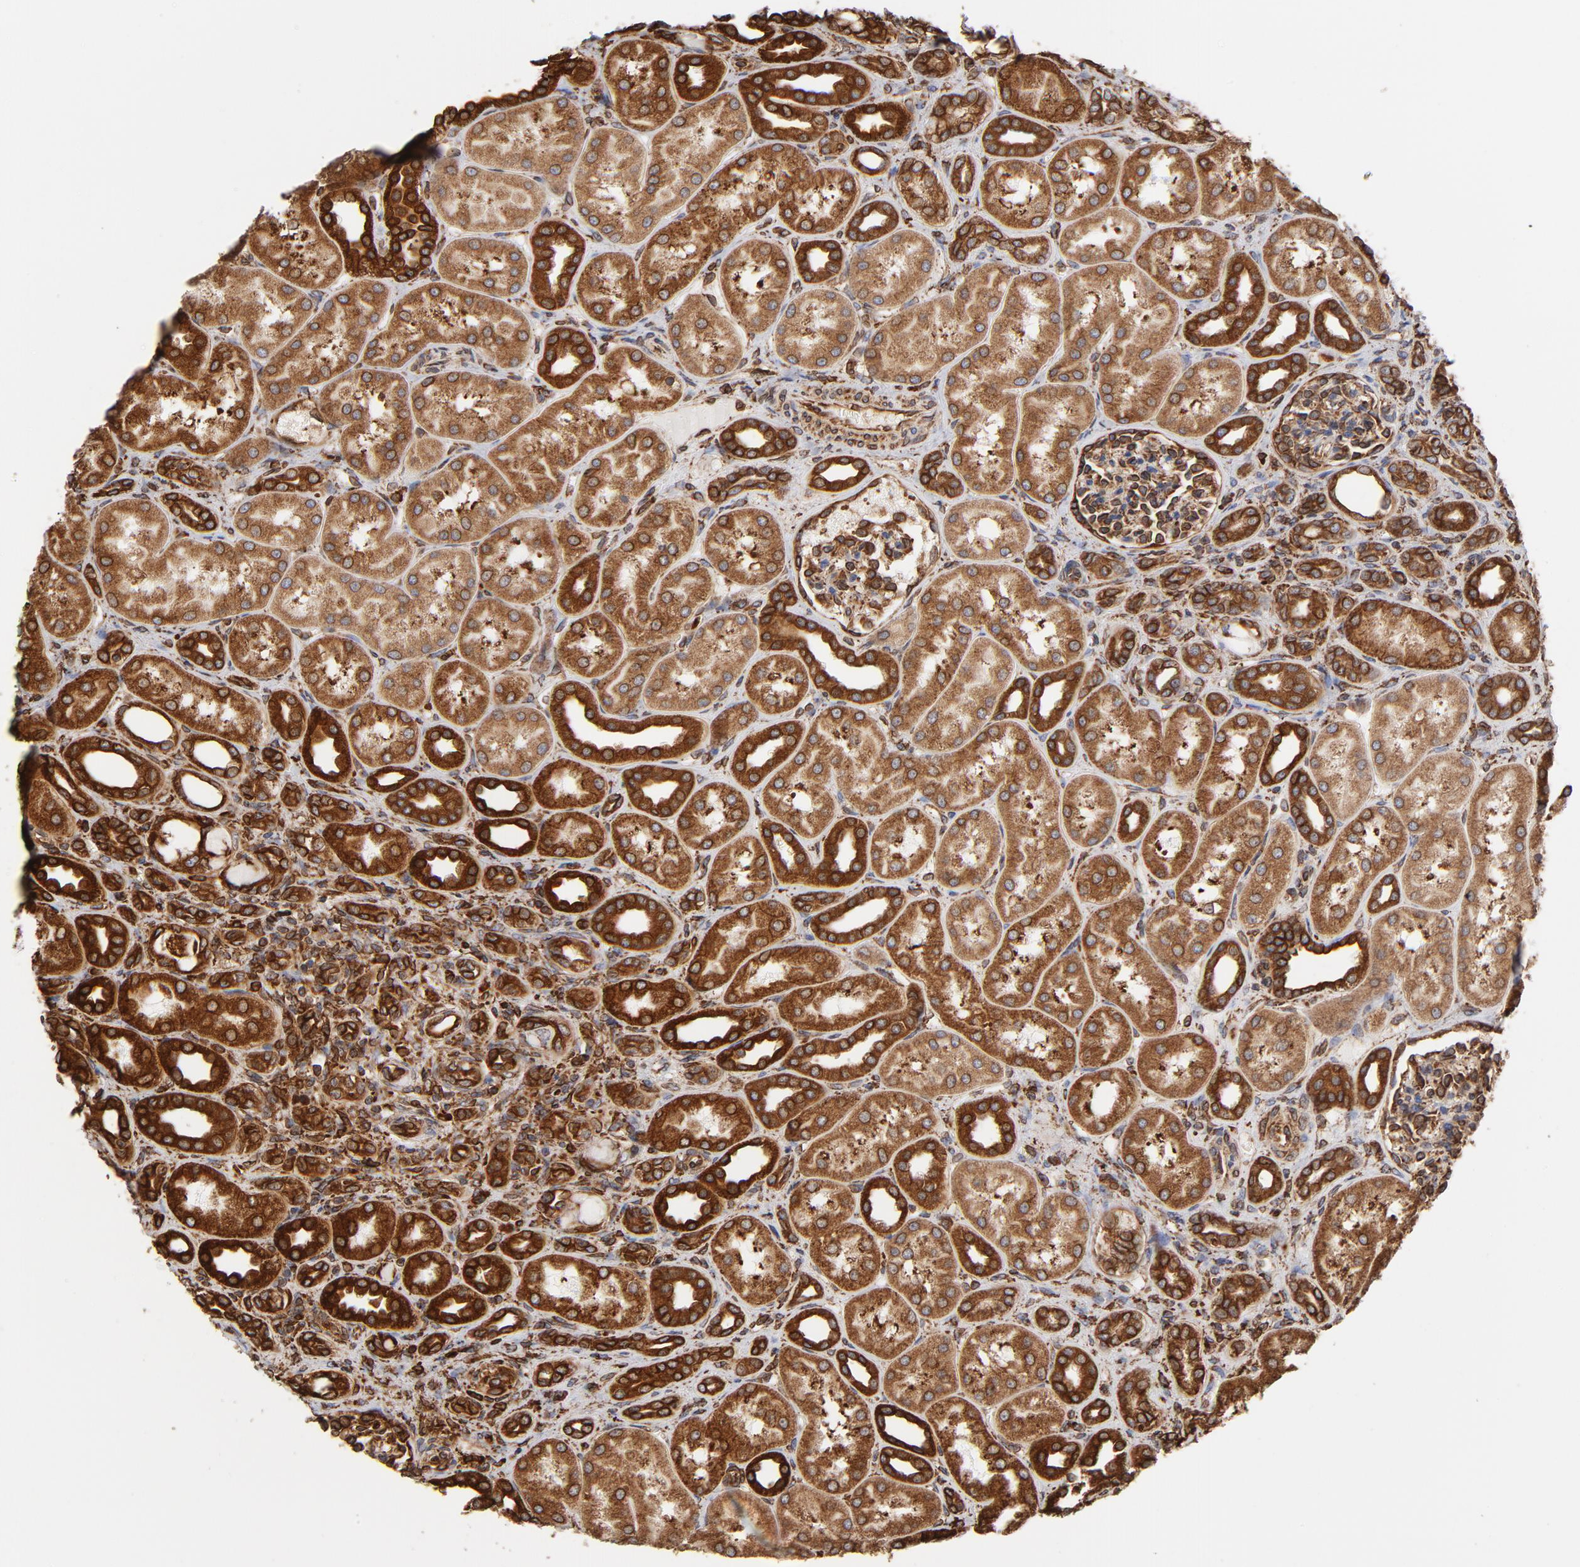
{"staining": {"intensity": "strong", "quantity": ">75%", "location": "cytoplasmic/membranous"}, "tissue": "kidney", "cell_type": "Cells in glomeruli", "image_type": "normal", "snomed": [{"axis": "morphology", "description": "Normal tissue, NOS"}, {"axis": "topography", "description": "Kidney"}], "caption": "This histopathology image shows normal kidney stained with IHC to label a protein in brown. The cytoplasmic/membranous of cells in glomeruli show strong positivity for the protein. Nuclei are counter-stained blue.", "gene": "CANX", "patient": {"sex": "male", "age": 7}}